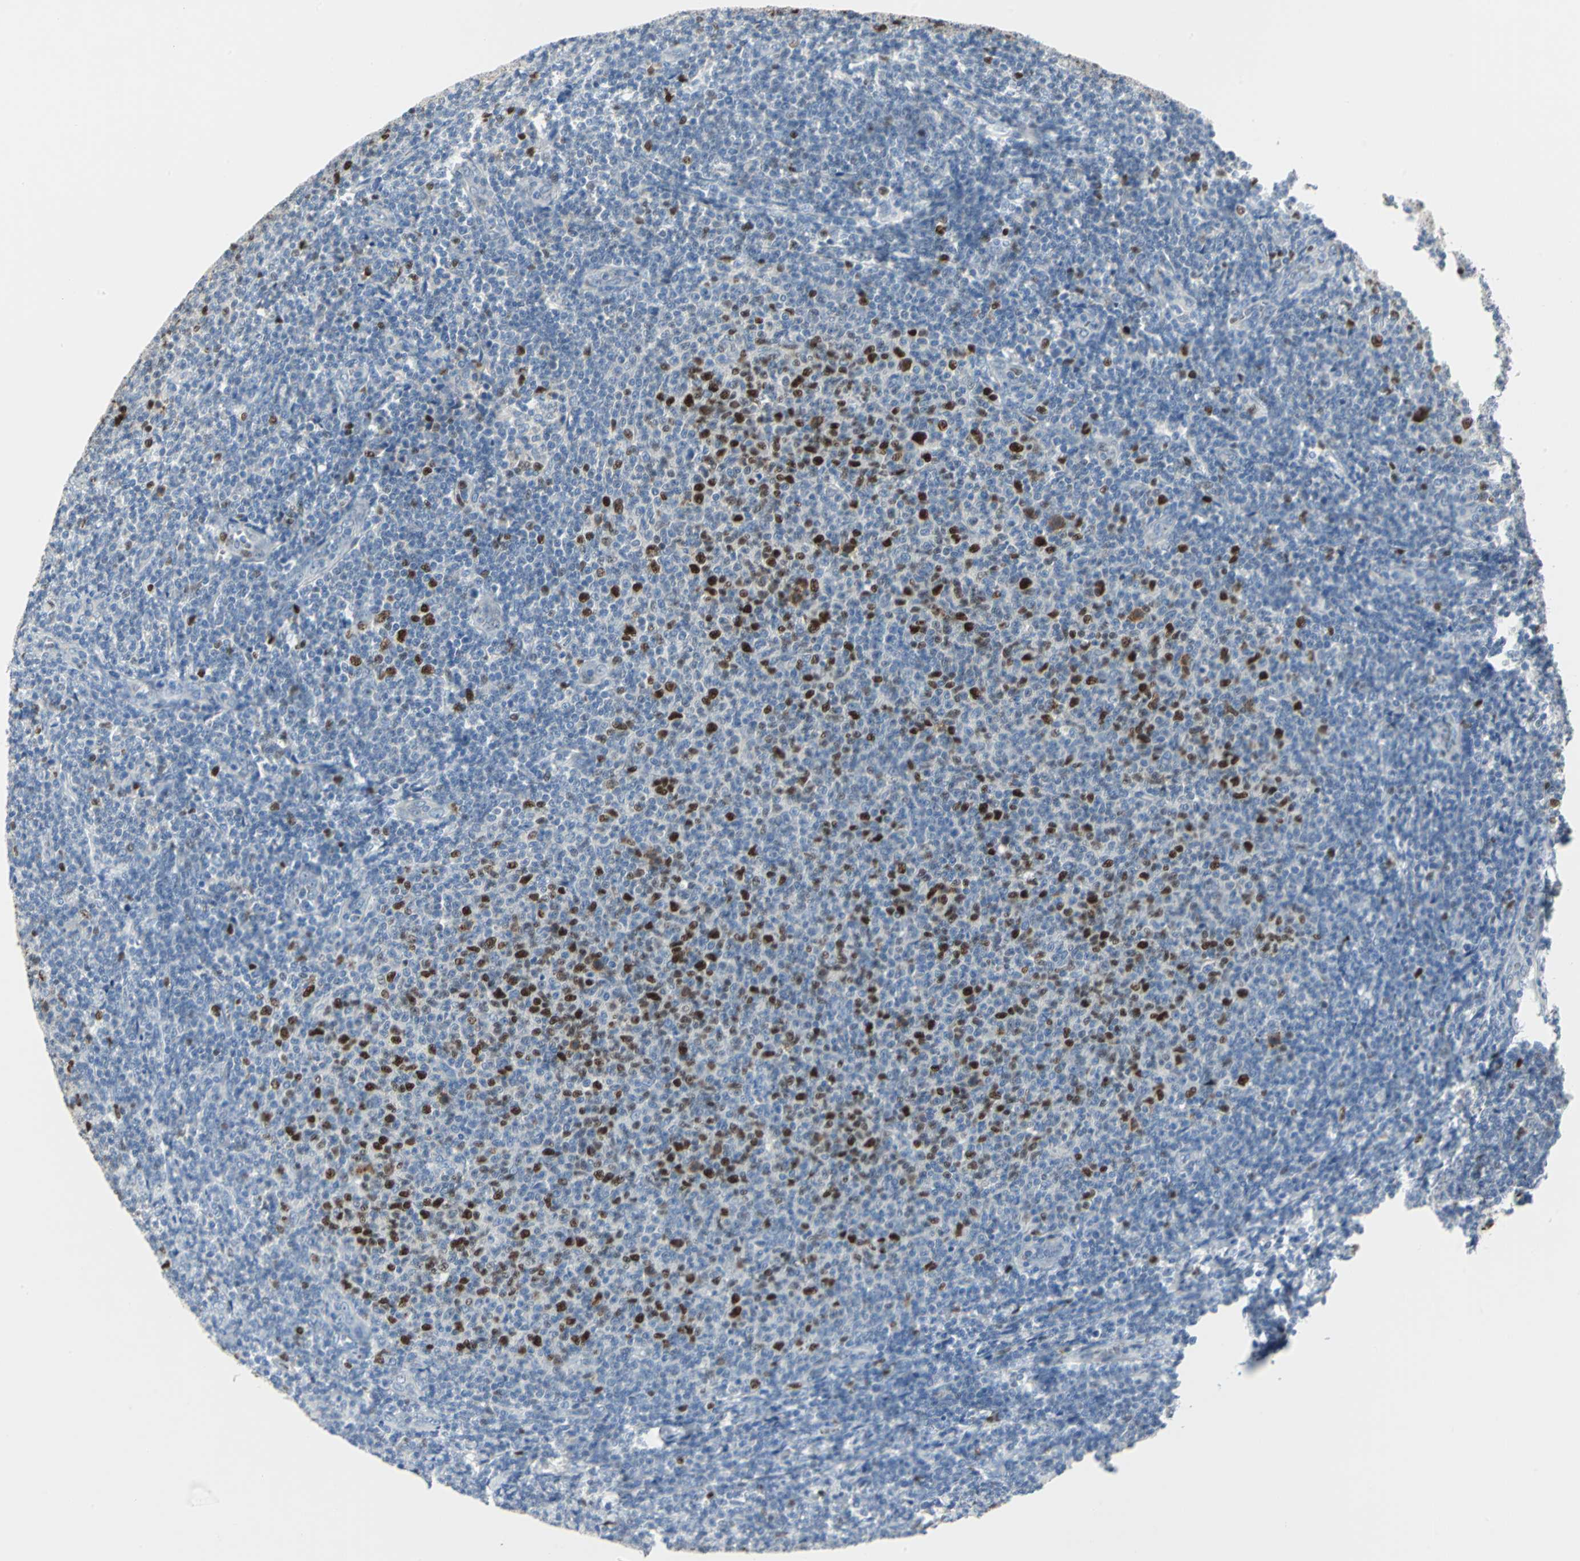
{"staining": {"intensity": "strong", "quantity": "<25%", "location": "nuclear"}, "tissue": "lymphoma", "cell_type": "Tumor cells", "image_type": "cancer", "snomed": [{"axis": "morphology", "description": "Malignant lymphoma, non-Hodgkin's type, Low grade"}, {"axis": "topography", "description": "Lymph node"}], "caption": "IHC photomicrograph of neoplastic tissue: human low-grade malignant lymphoma, non-Hodgkin's type stained using immunohistochemistry exhibits medium levels of strong protein expression localized specifically in the nuclear of tumor cells, appearing as a nuclear brown color.", "gene": "MCM4", "patient": {"sex": "male", "age": 66}}